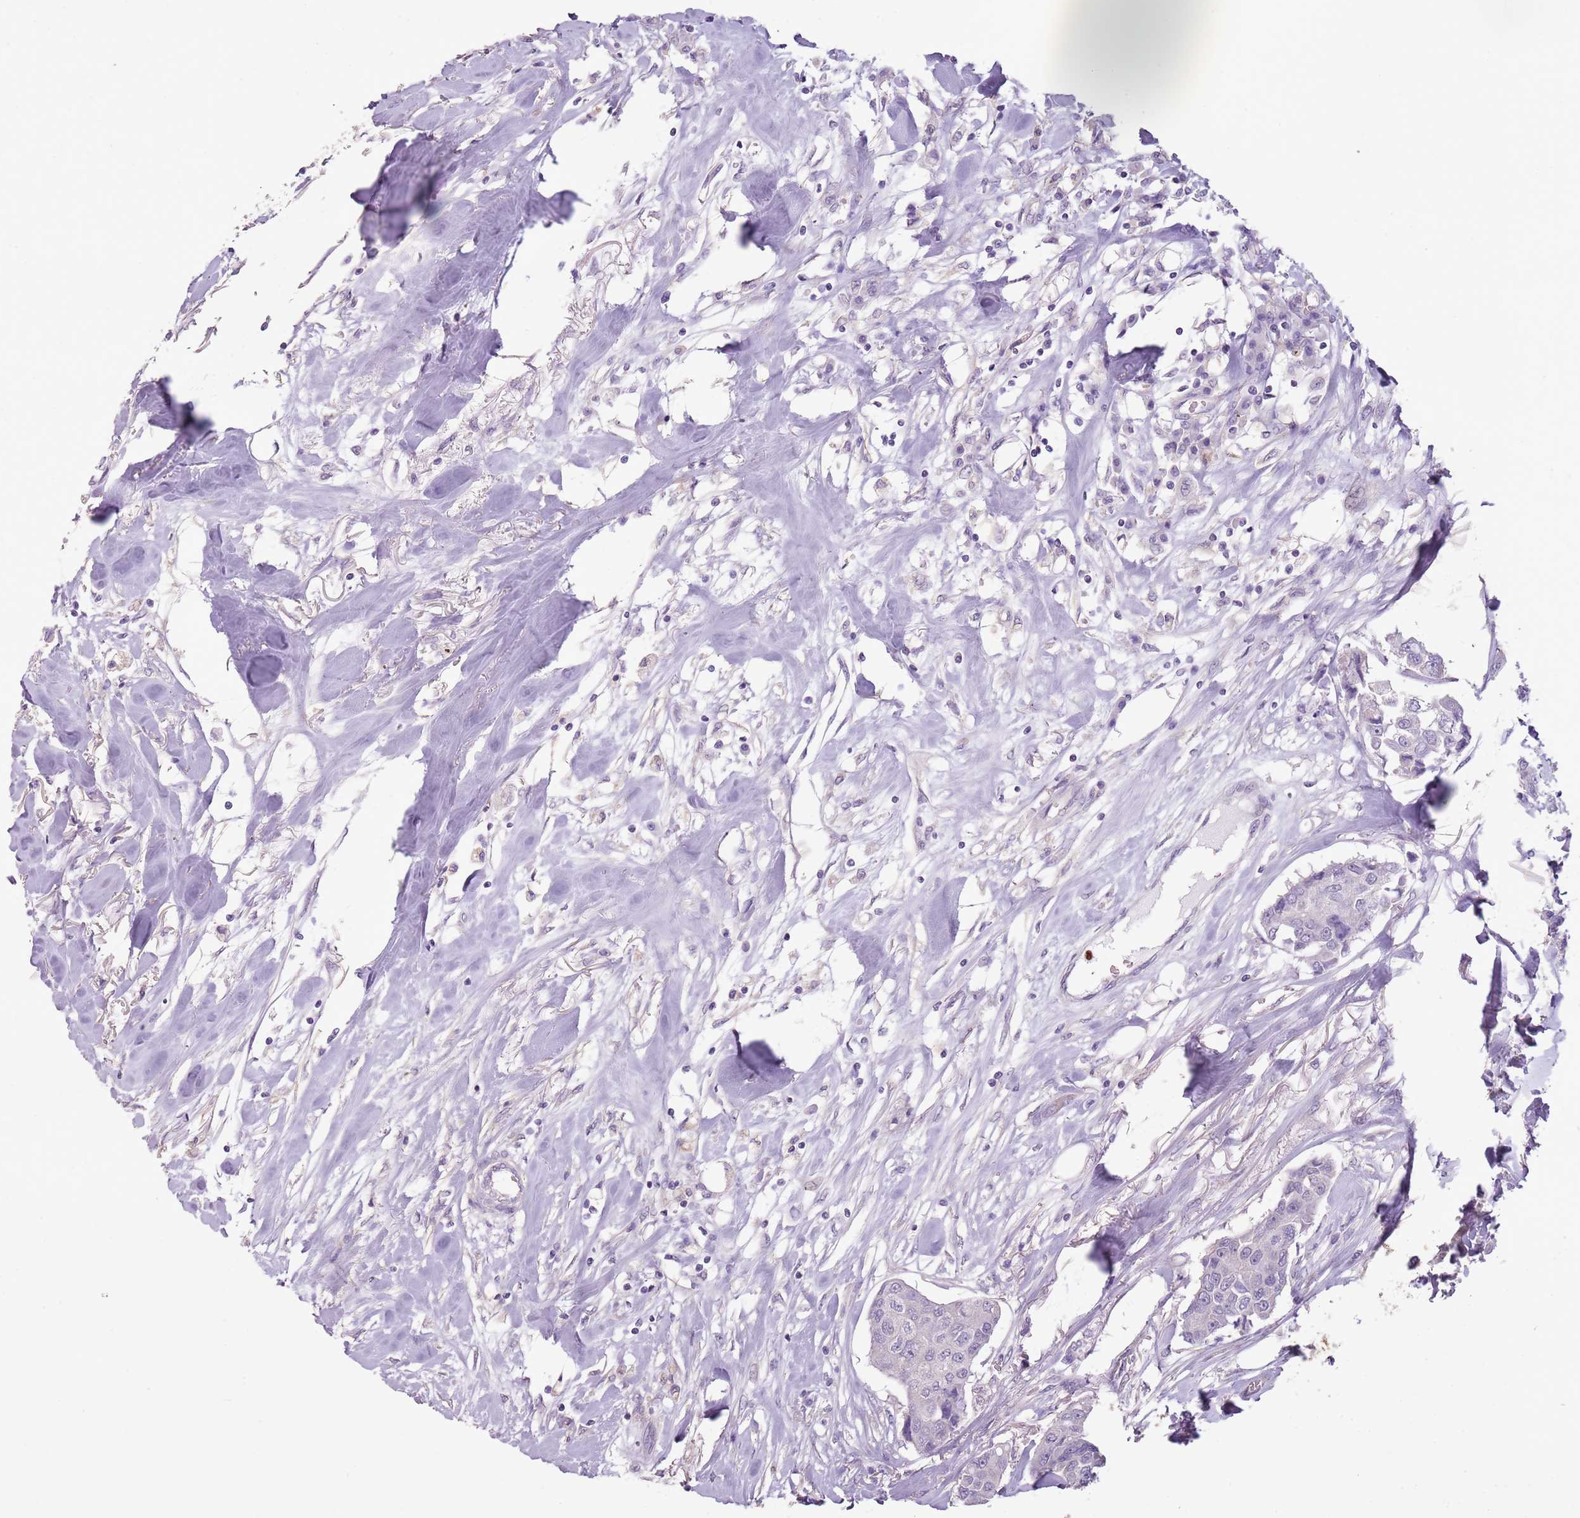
{"staining": {"intensity": "negative", "quantity": "none", "location": "none"}, "tissue": "breast cancer", "cell_type": "Tumor cells", "image_type": "cancer", "snomed": [{"axis": "morphology", "description": "Duct carcinoma"}, {"axis": "topography", "description": "Breast"}], "caption": "A photomicrograph of breast cancer (intraductal carcinoma) stained for a protein shows no brown staining in tumor cells. Nuclei are stained in blue.", "gene": "CELF6", "patient": {"sex": "female", "age": 80}}